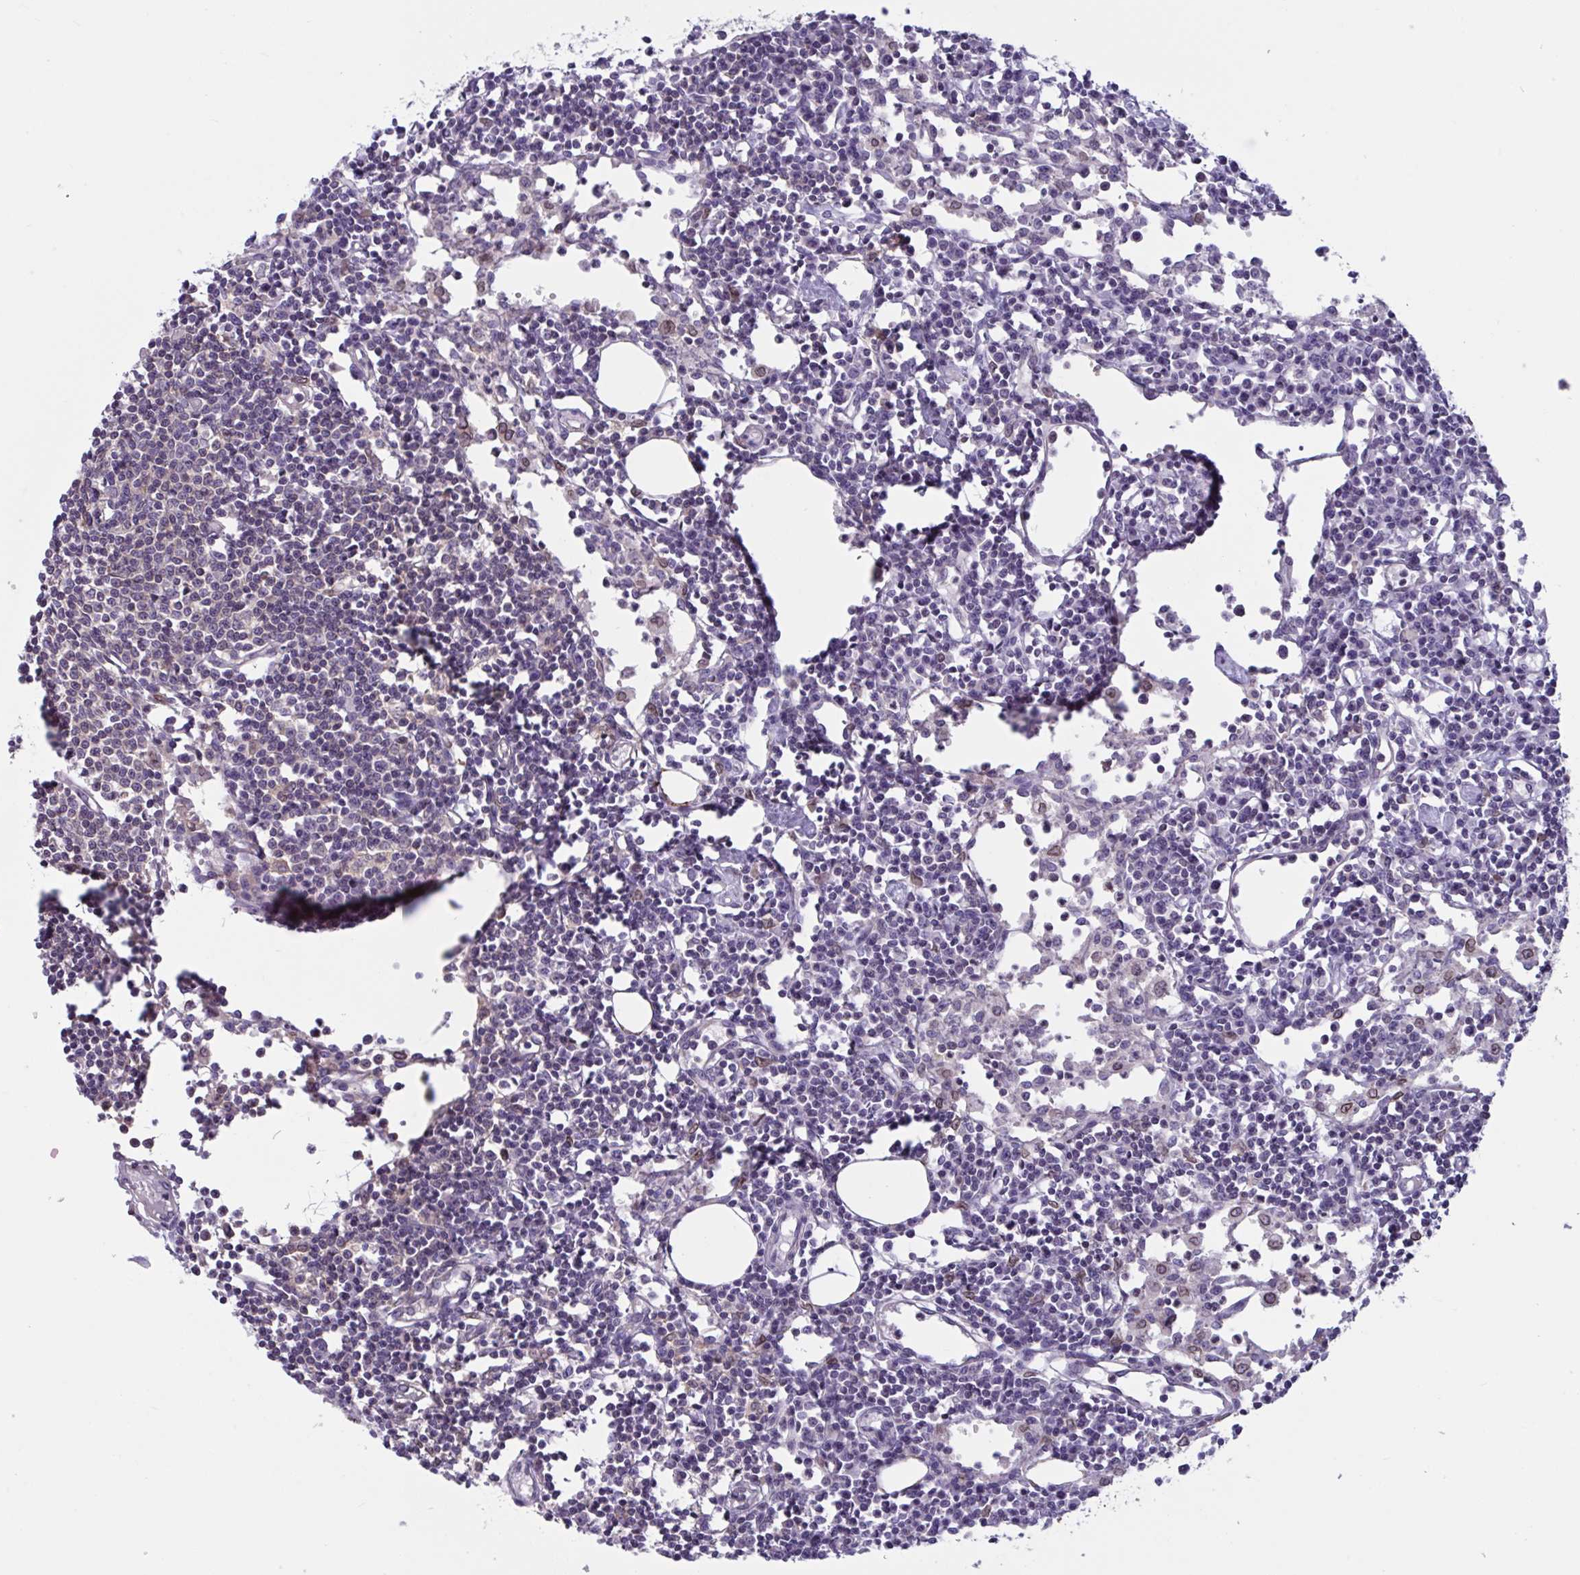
{"staining": {"intensity": "weak", "quantity": "25%-75%", "location": "cytoplasmic/membranous"}, "tissue": "lymph node", "cell_type": "Germinal center cells", "image_type": "normal", "snomed": [{"axis": "morphology", "description": "Normal tissue, NOS"}, {"axis": "topography", "description": "Lymph node"}], "caption": "Weak cytoplasmic/membranous expression is seen in about 25%-75% of germinal center cells in benign lymph node. The protein of interest is shown in brown color, while the nuclei are stained blue.", "gene": "TANK", "patient": {"sex": "female", "age": 78}}